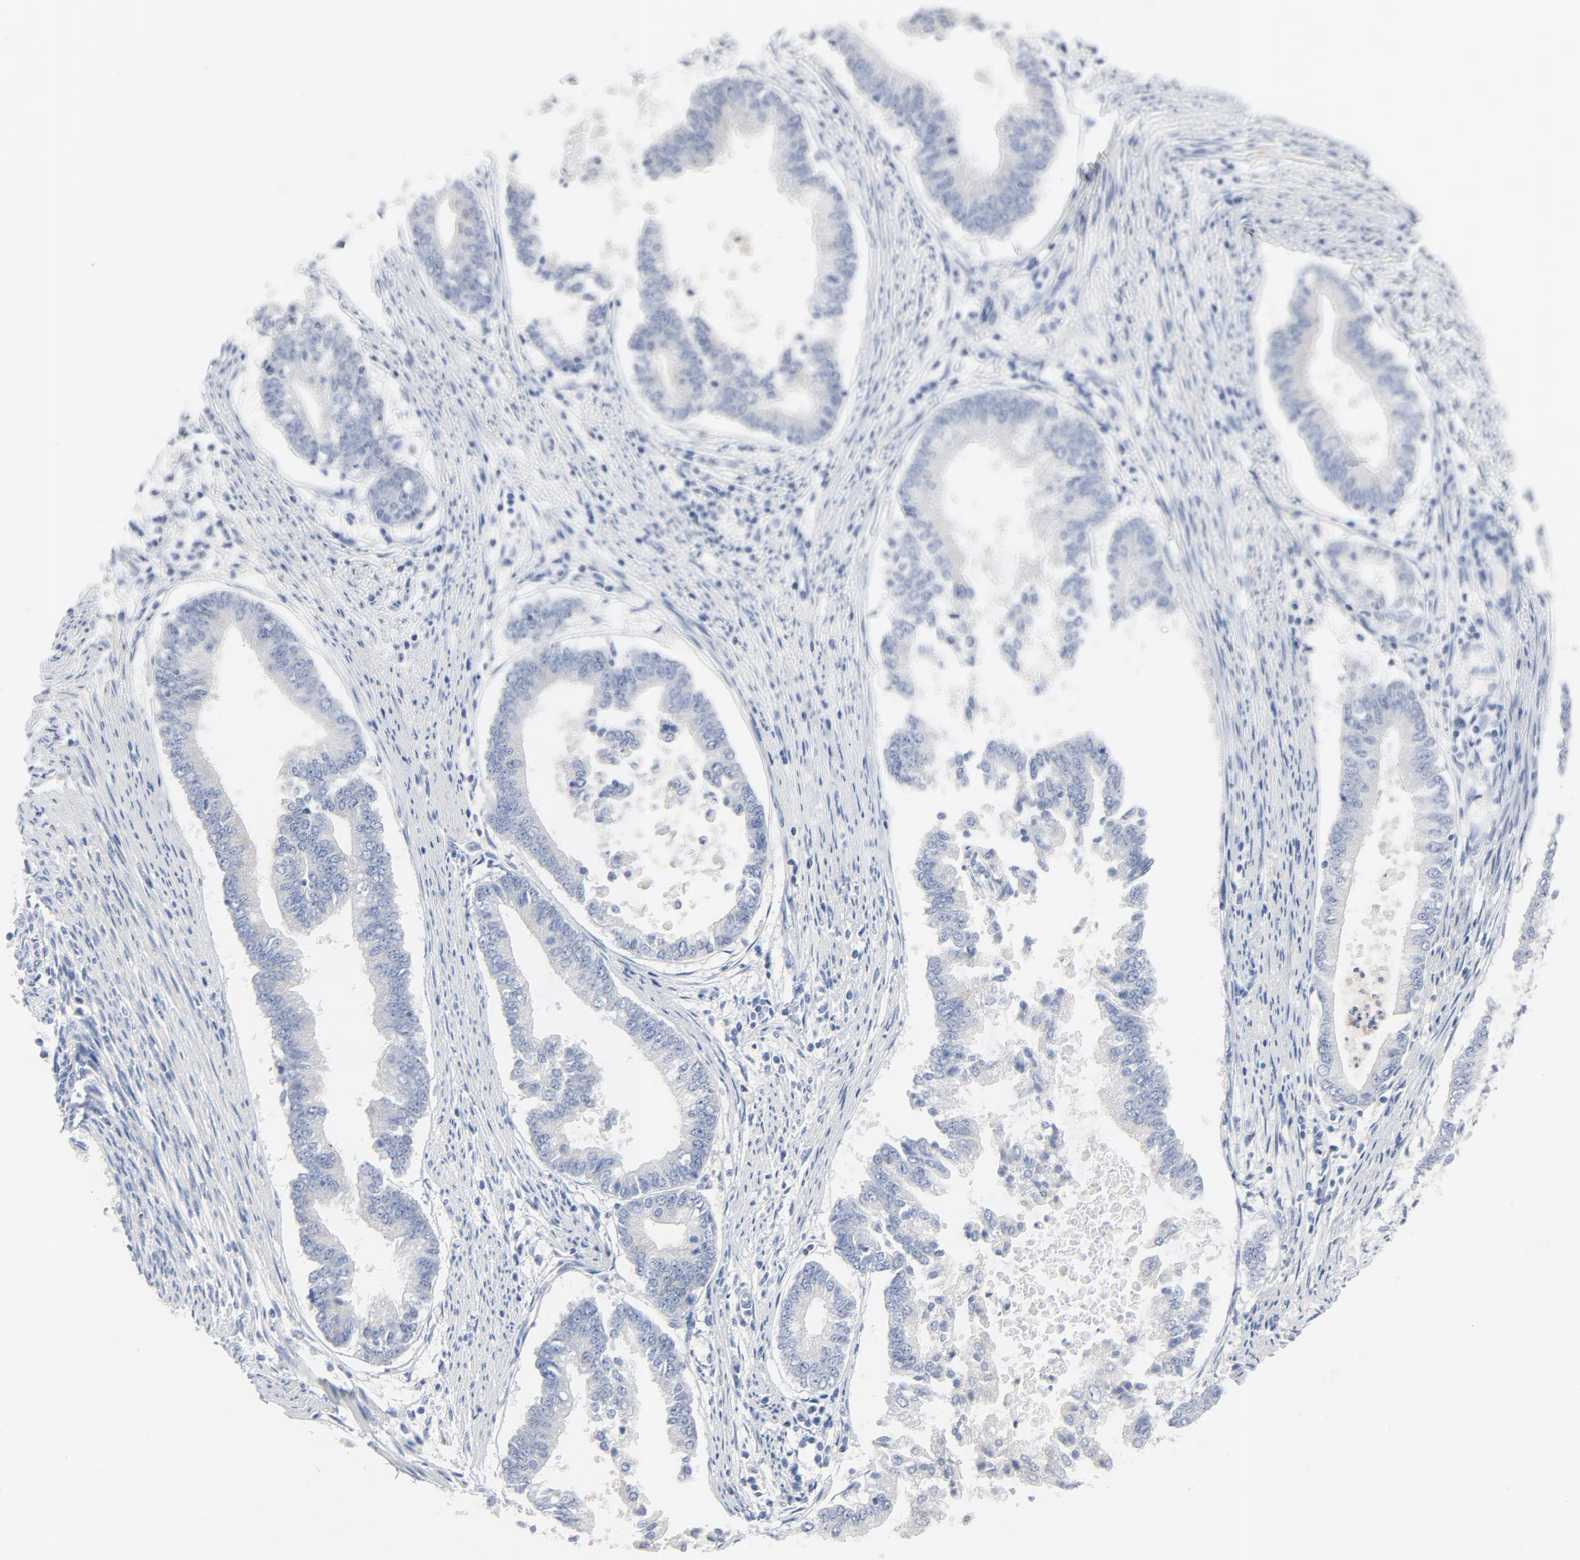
{"staining": {"intensity": "negative", "quantity": "none", "location": "none"}, "tissue": "endometrial cancer", "cell_type": "Tumor cells", "image_type": "cancer", "snomed": [{"axis": "morphology", "description": "Adenocarcinoma, NOS"}, {"axis": "topography", "description": "Endometrium"}], "caption": "The immunohistochemistry (IHC) photomicrograph has no significant positivity in tumor cells of endometrial cancer (adenocarcinoma) tissue.", "gene": "IFT43", "patient": {"sex": "female", "age": 63}}